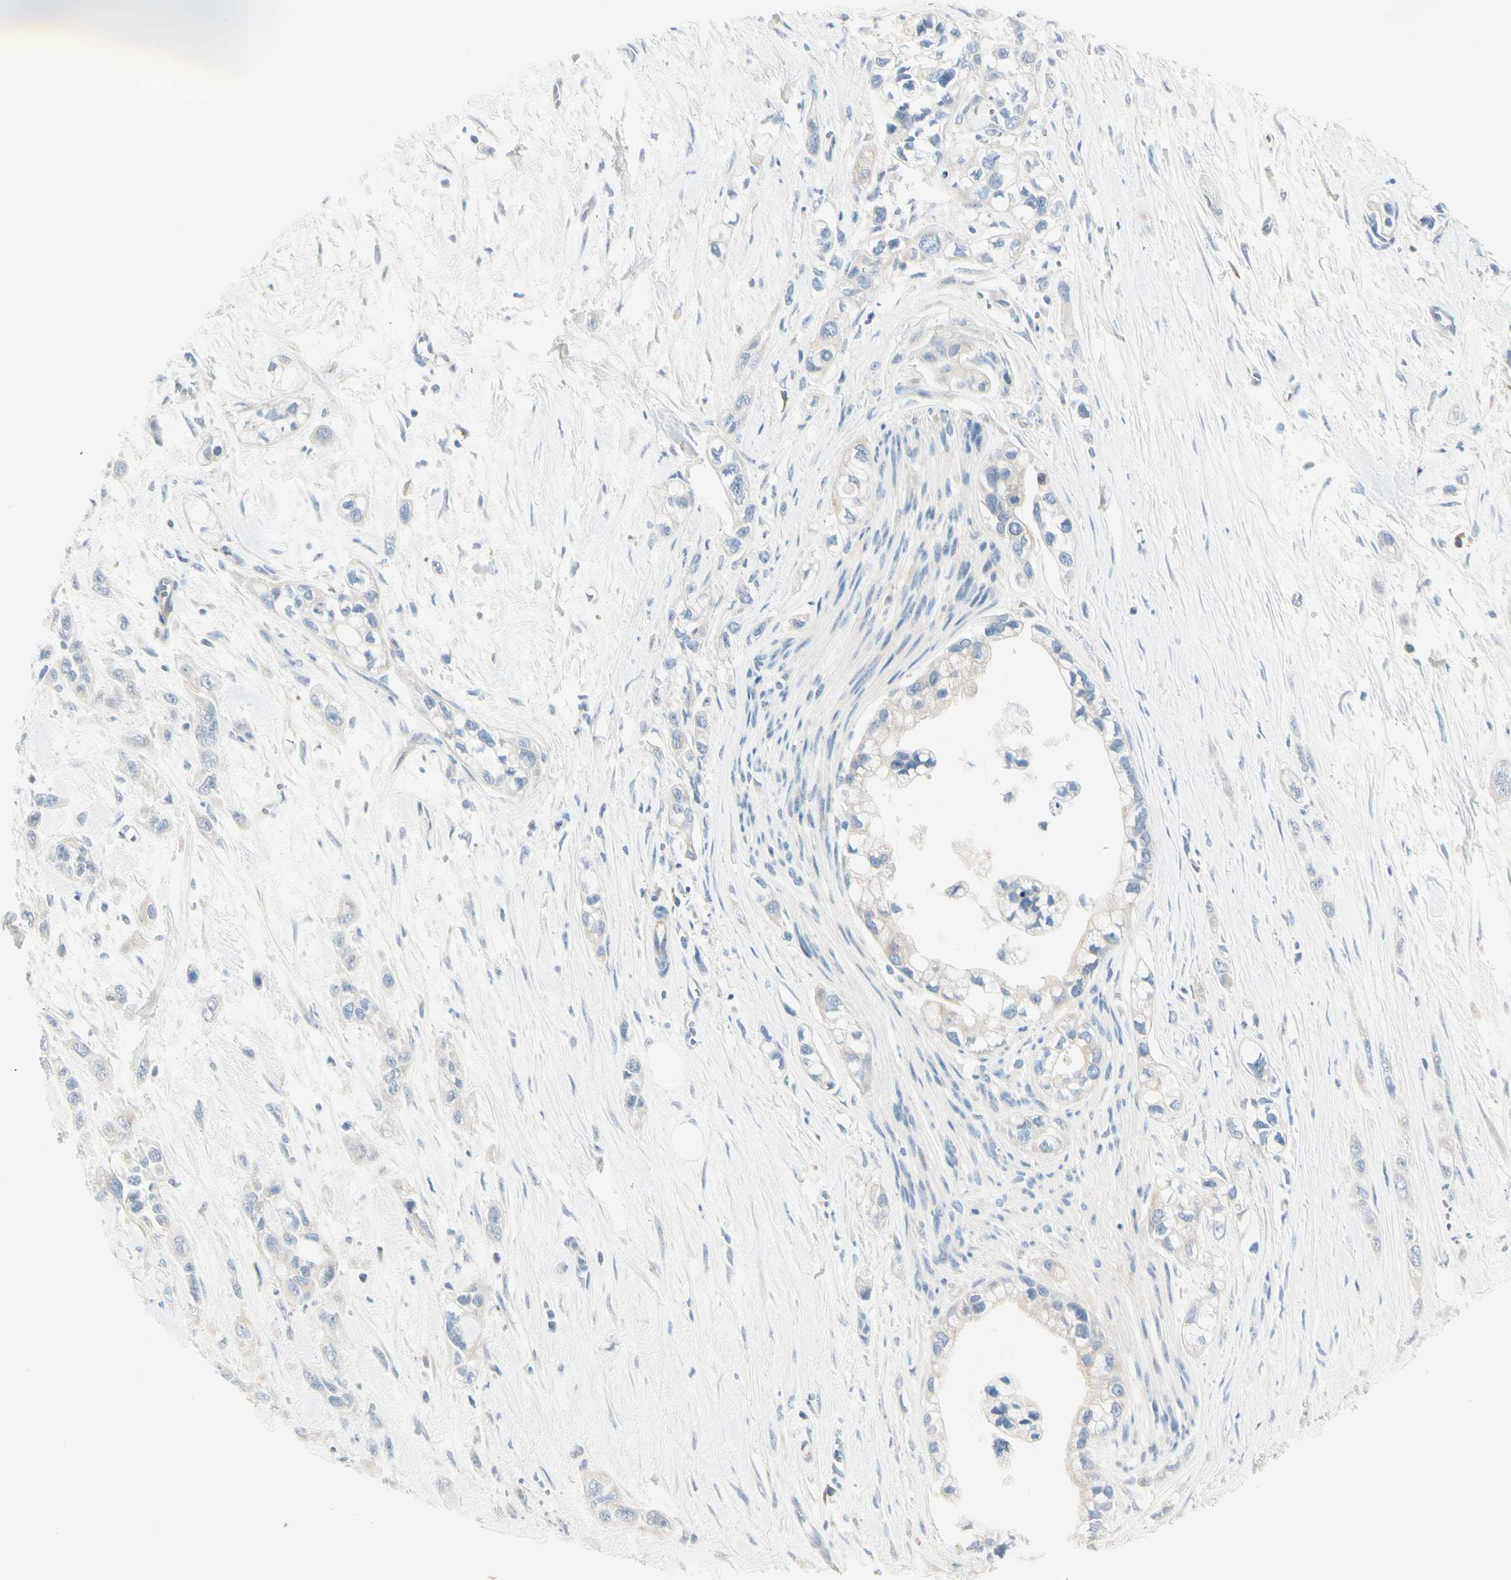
{"staining": {"intensity": "negative", "quantity": "none", "location": "none"}, "tissue": "pancreatic cancer", "cell_type": "Tumor cells", "image_type": "cancer", "snomed": [{"axis": "morphology", "description": "Adenocarcinoma, NOS"}, {"axis": "topography", "description": "Pancreas"}], "caption": "A photomicrograph of human pancreatic adenocarcinoma is negative for staining in tumor cells.", "gene": "ALDH18A1", "patient": {"sex": "male", "age": 74}}